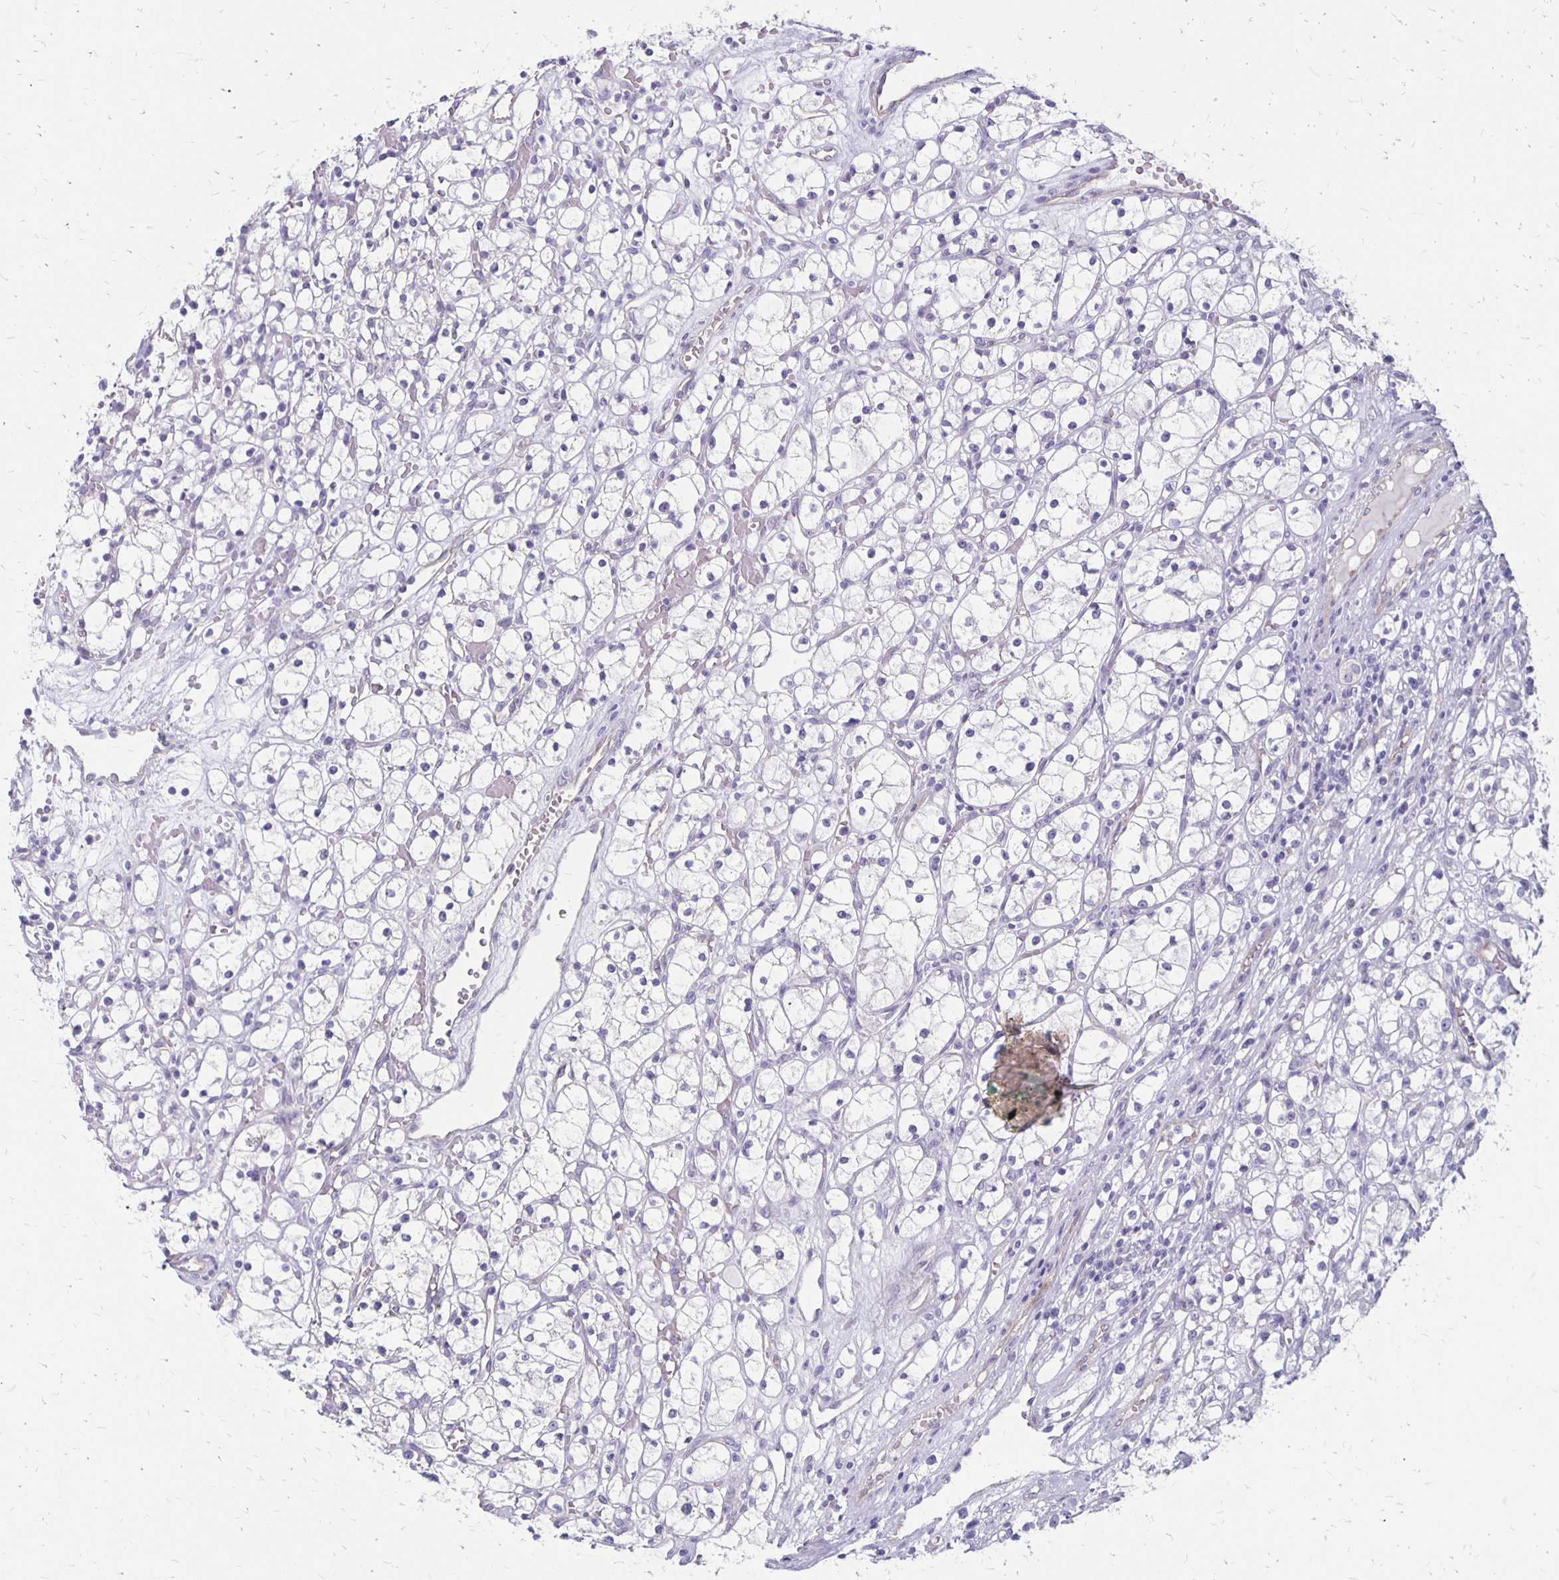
{"staining": {"intensity": "negative", "quantity": "none", "location": "none"}, "tissue": "renal cancer", "cell_type": "Tumor cells", "image_type": "cancer", "snomed": [{"axis": "morphology", "description": "Adenocarcinoma, NOS"}, {"axis": "topography", "description": "Kidney"}], "caption": "There is no significant positivity in tumor cells of renal cancer (adenocarcinoma).", "gene": "HOMER1", "patient": {"sex": "female", "age": 59}}